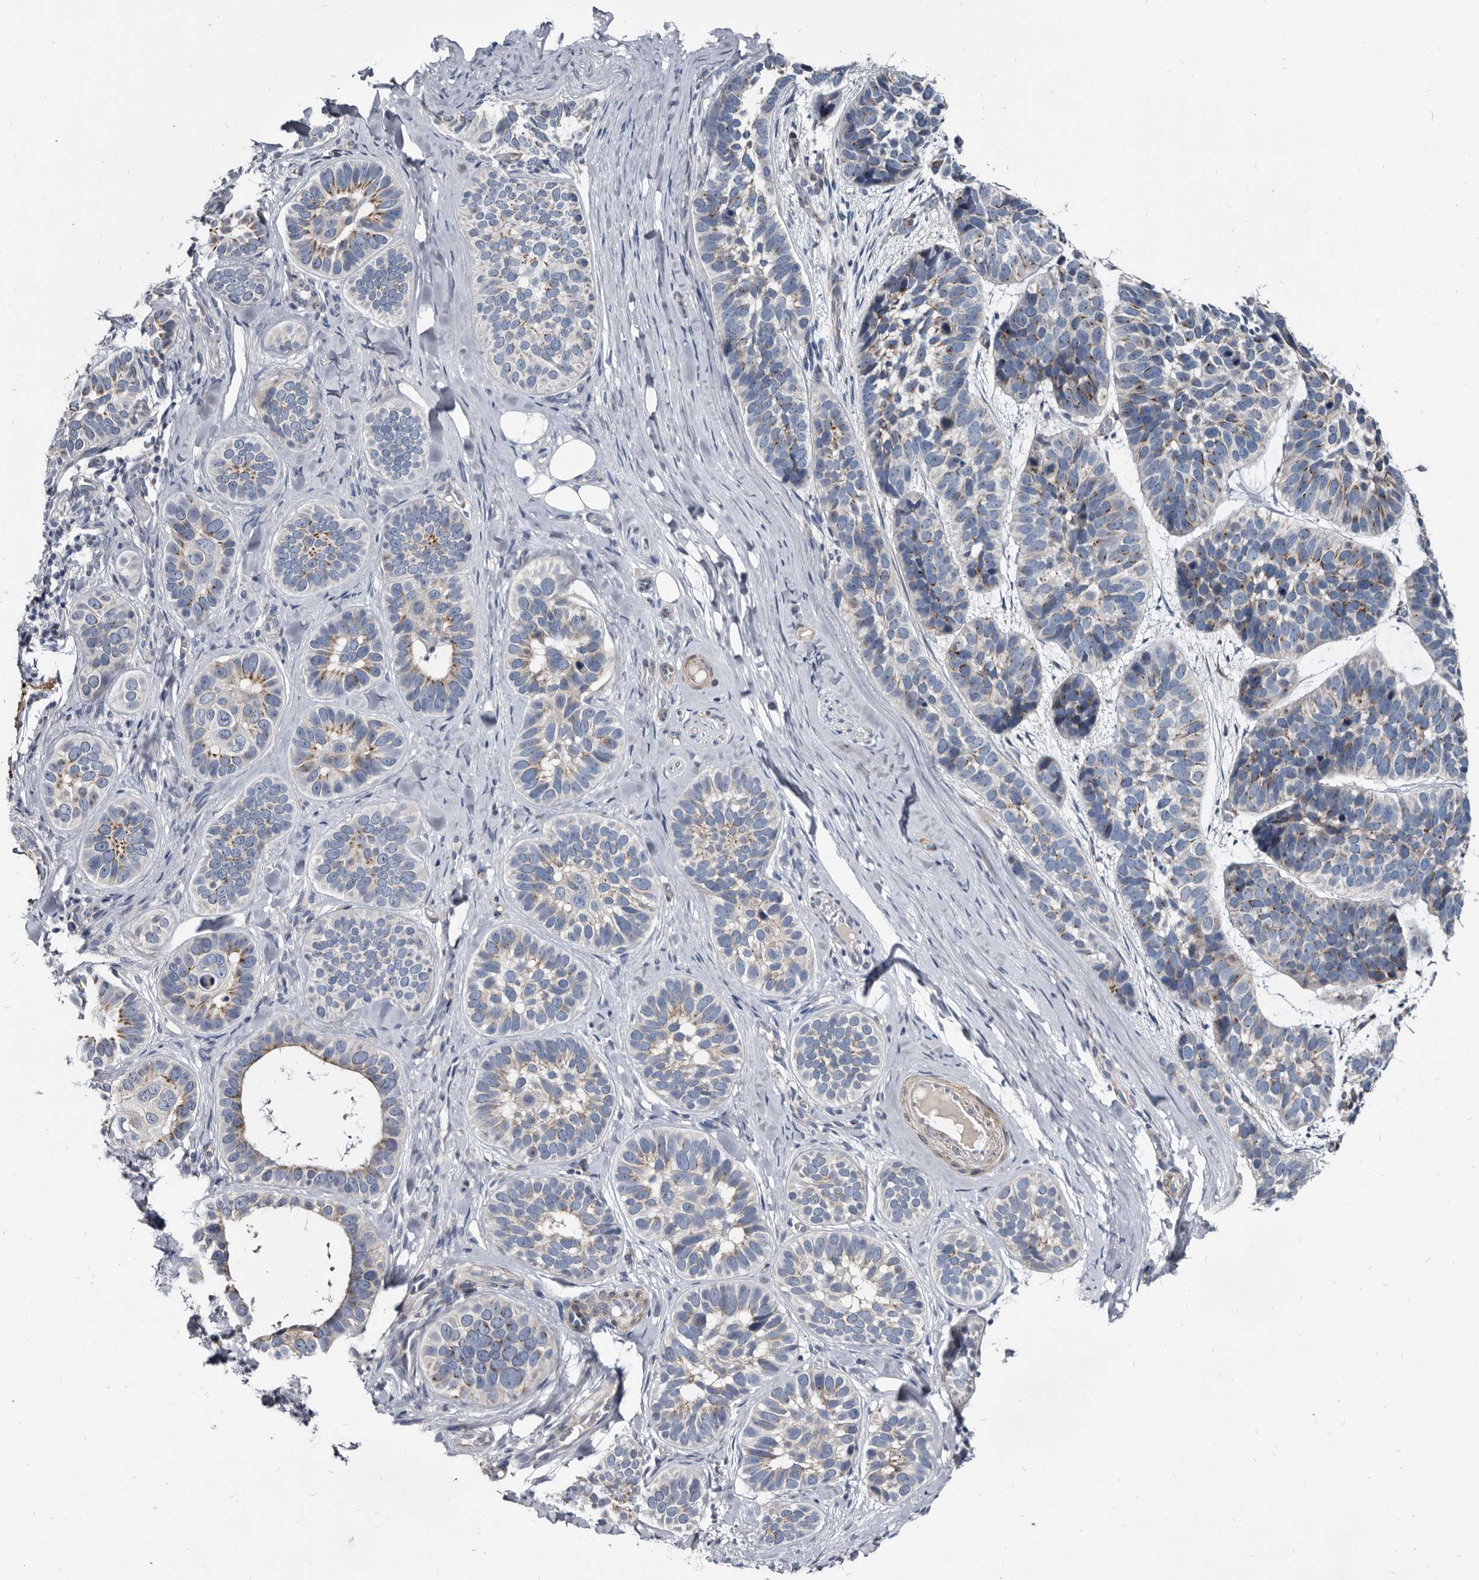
{"staining": {"intensity": "moderate", "quantity": "25%-75%", "location": "cytoplasmic/membranous"}, "tissue": "skin cancer", "cell_type": "Tumor cells", "image_type": "cancer", "snomed": [{"axis": "morphology", "description": "Basal cell carcinoma"}, {"axis": "topography", "description": "Skin"}], "caption": "Approximately 25%-75% of tumor cells in skin cancer (basal cell carcinoma) show moderate cytoplasmic/membranous protein expression as visualized by brown immunohistochemical staining.", "gene": "PRSS8", "patient": {"sex": "male", "age": 62}}